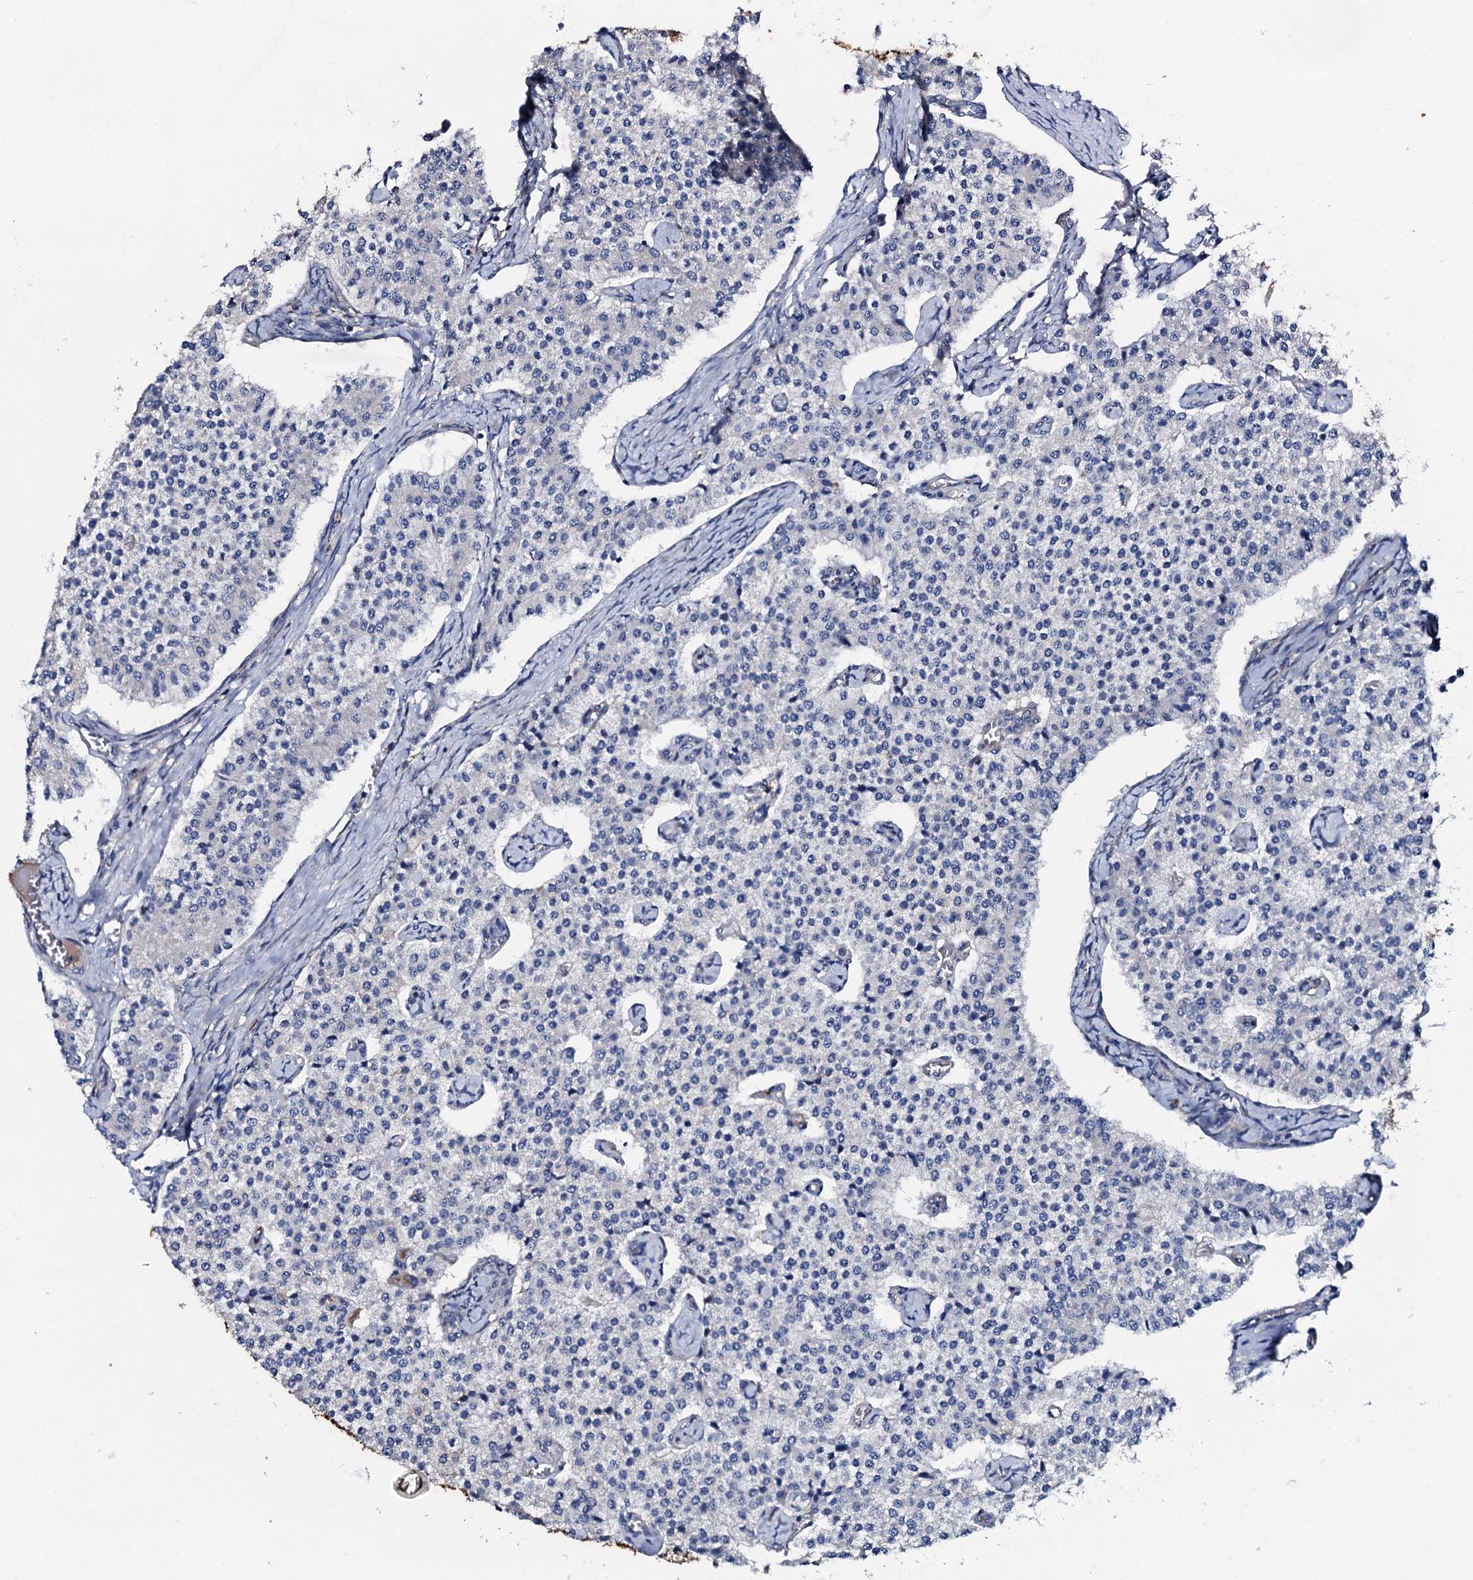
{"staining": {"intensity": "negative", "quantity": "none", "location": "none"}, "tissue": "carcinoid", "cell_type": "Tumor cells", "image_type": "cancer", "snomed": [{"axis": "morphology", "description": "Carcinoid, malignant, NOS"}, {"axis": "topography", "description": "Colon"}], "caption": "This image is of malignant carcinoid stained with immunohistochemistry to label a protein in brown with the nuclei are counter-stained blue. There is no positivity in tumor cells.", "gene": "NEK1", "patient": {"sex": "female", "age": 52}}